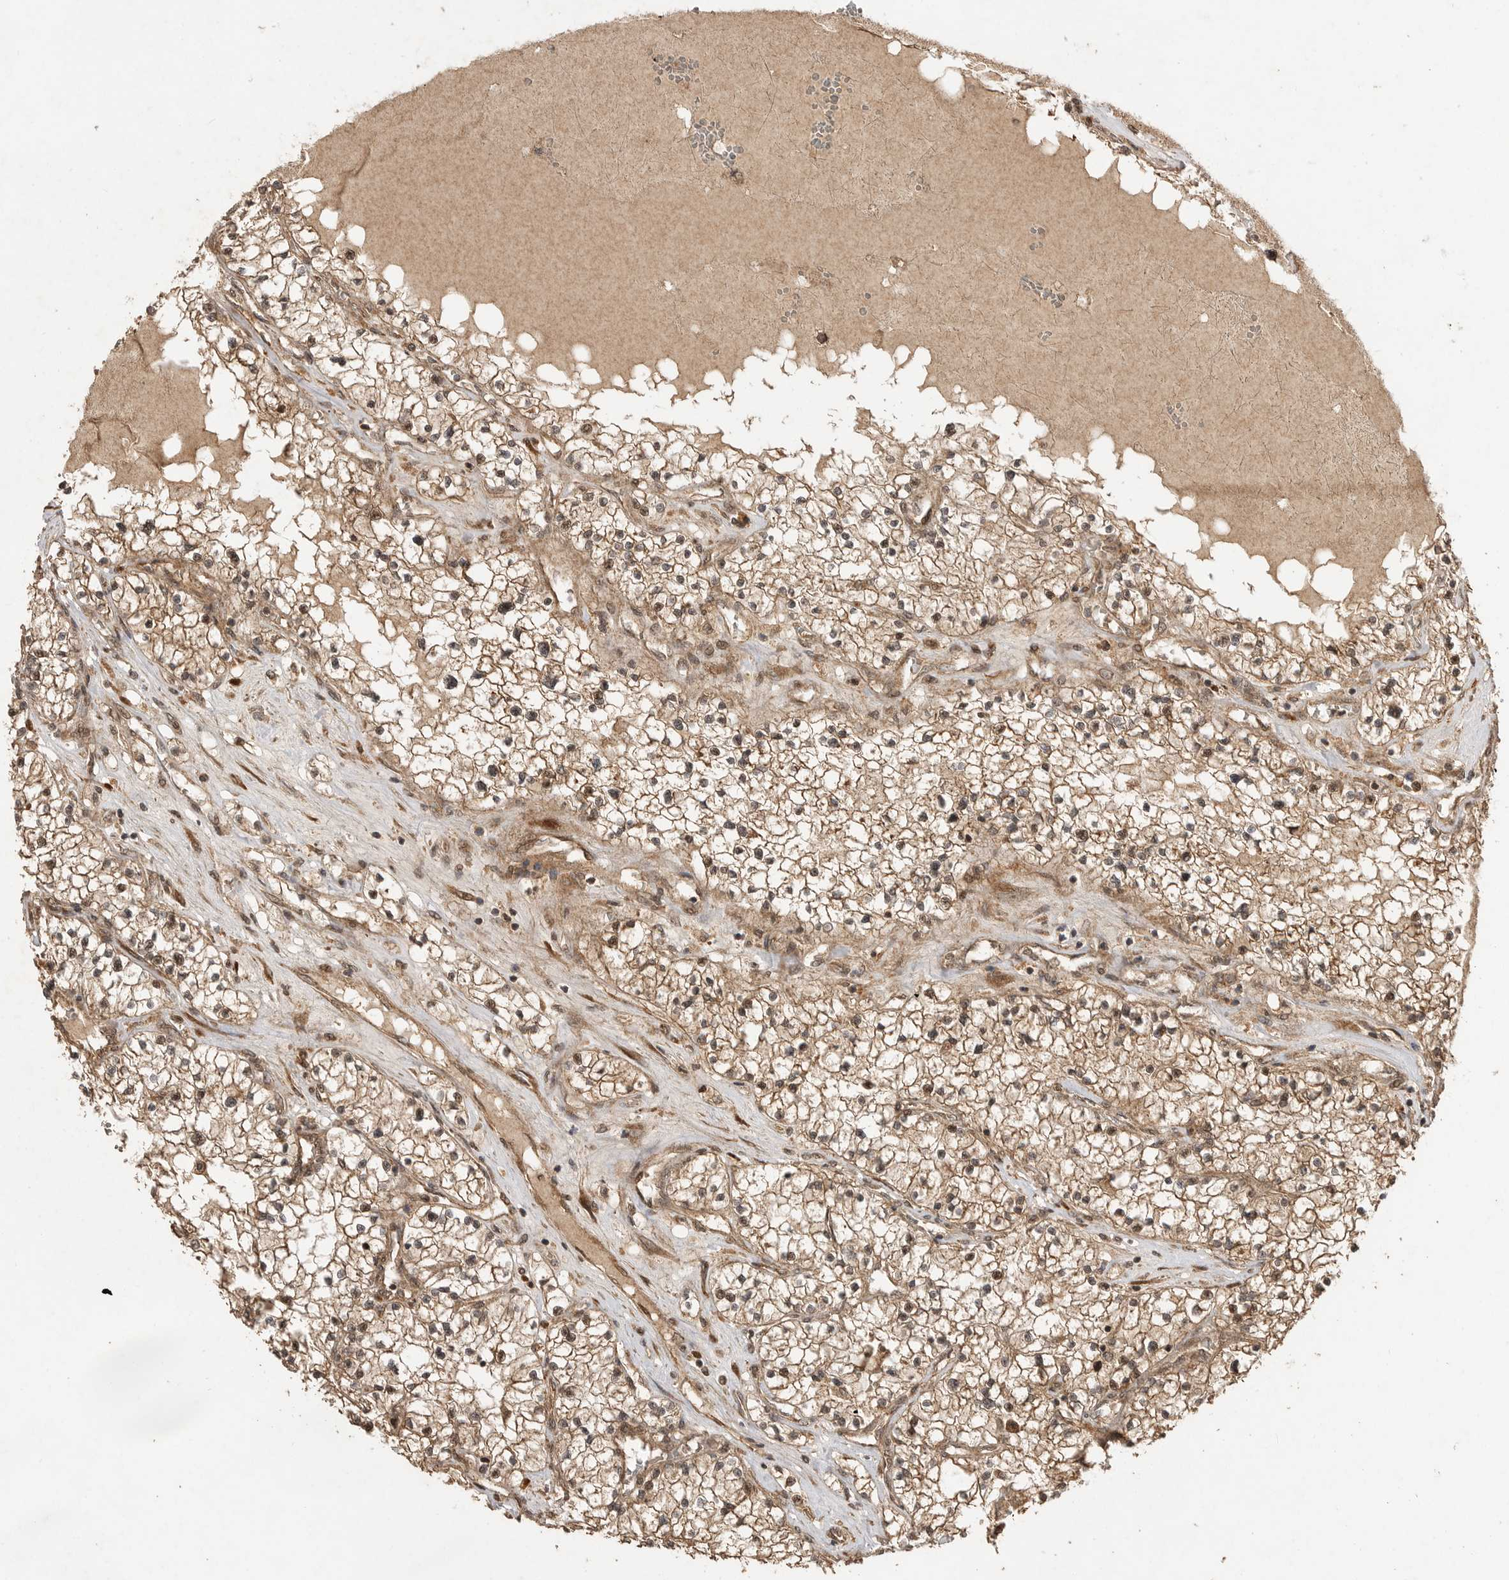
{"staining": {"intensity": "moderate", "quantity": ">75%", "location": "cytoplasmic/membranous"}, "tissue": "renal cancer", "cell_type": "Tumor cells", "image_type": "cancer", "snomed": [{"axis": "morphology", "description": "Normal tissue, NOS"}, {"axis": "morphology", "description": "Adenocarcinoma, NOS"}, {"axis": "topography", "description": "Kidney"}], "caption": "Immunohistochemical staining of human renal adenocarcinoma exhibits medium levels of moderate cytoplasmic/membranous protein positivity in about >75% of tumor cells. Nuclei are stained in blue.", "gene": "BOC", "patient": {"sex": "male", "age": 68}}